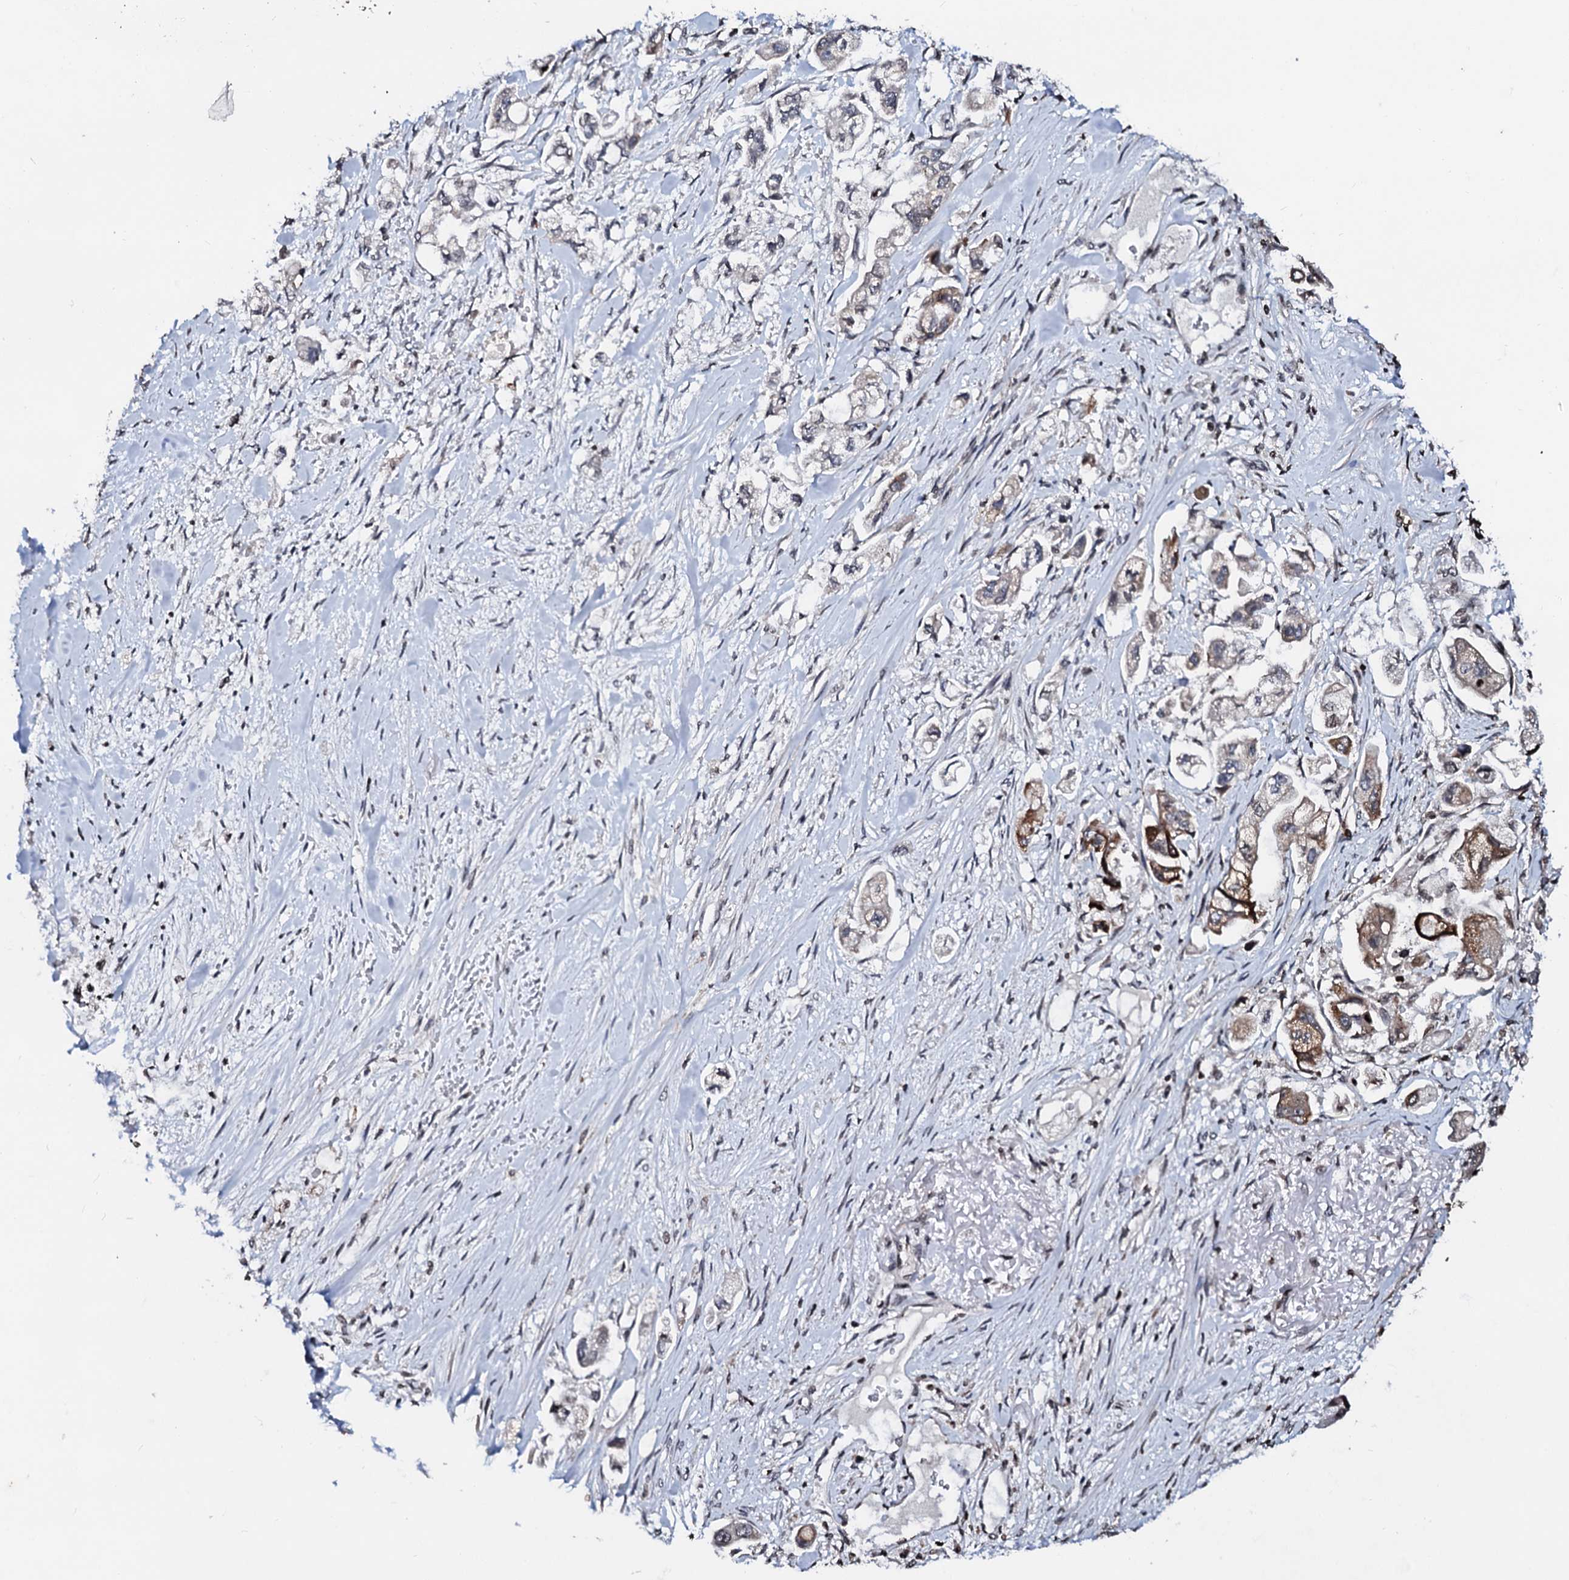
{"staining": {"intensity": "moderate", "quantity": "25%-75%", "location": "cytoplasmic/membranous"}, "tissue": "stomach cancer", "cell_type": "Tumor cells", "image_type": "cancer", "snomed": [{"axis": "morphology", "description": "Adenocarcinoma, NOS"}, {"axis": "topography", "description": "Stomach"}], "caption": "Immunohistochemistry of human stomach cancer reveals medium levels of moderate cytoplasmic/membranous positivity in about 25%-75% of tumor cells.", "gene": "LSM11", "patient": {"sex": "male", "age": 62}}